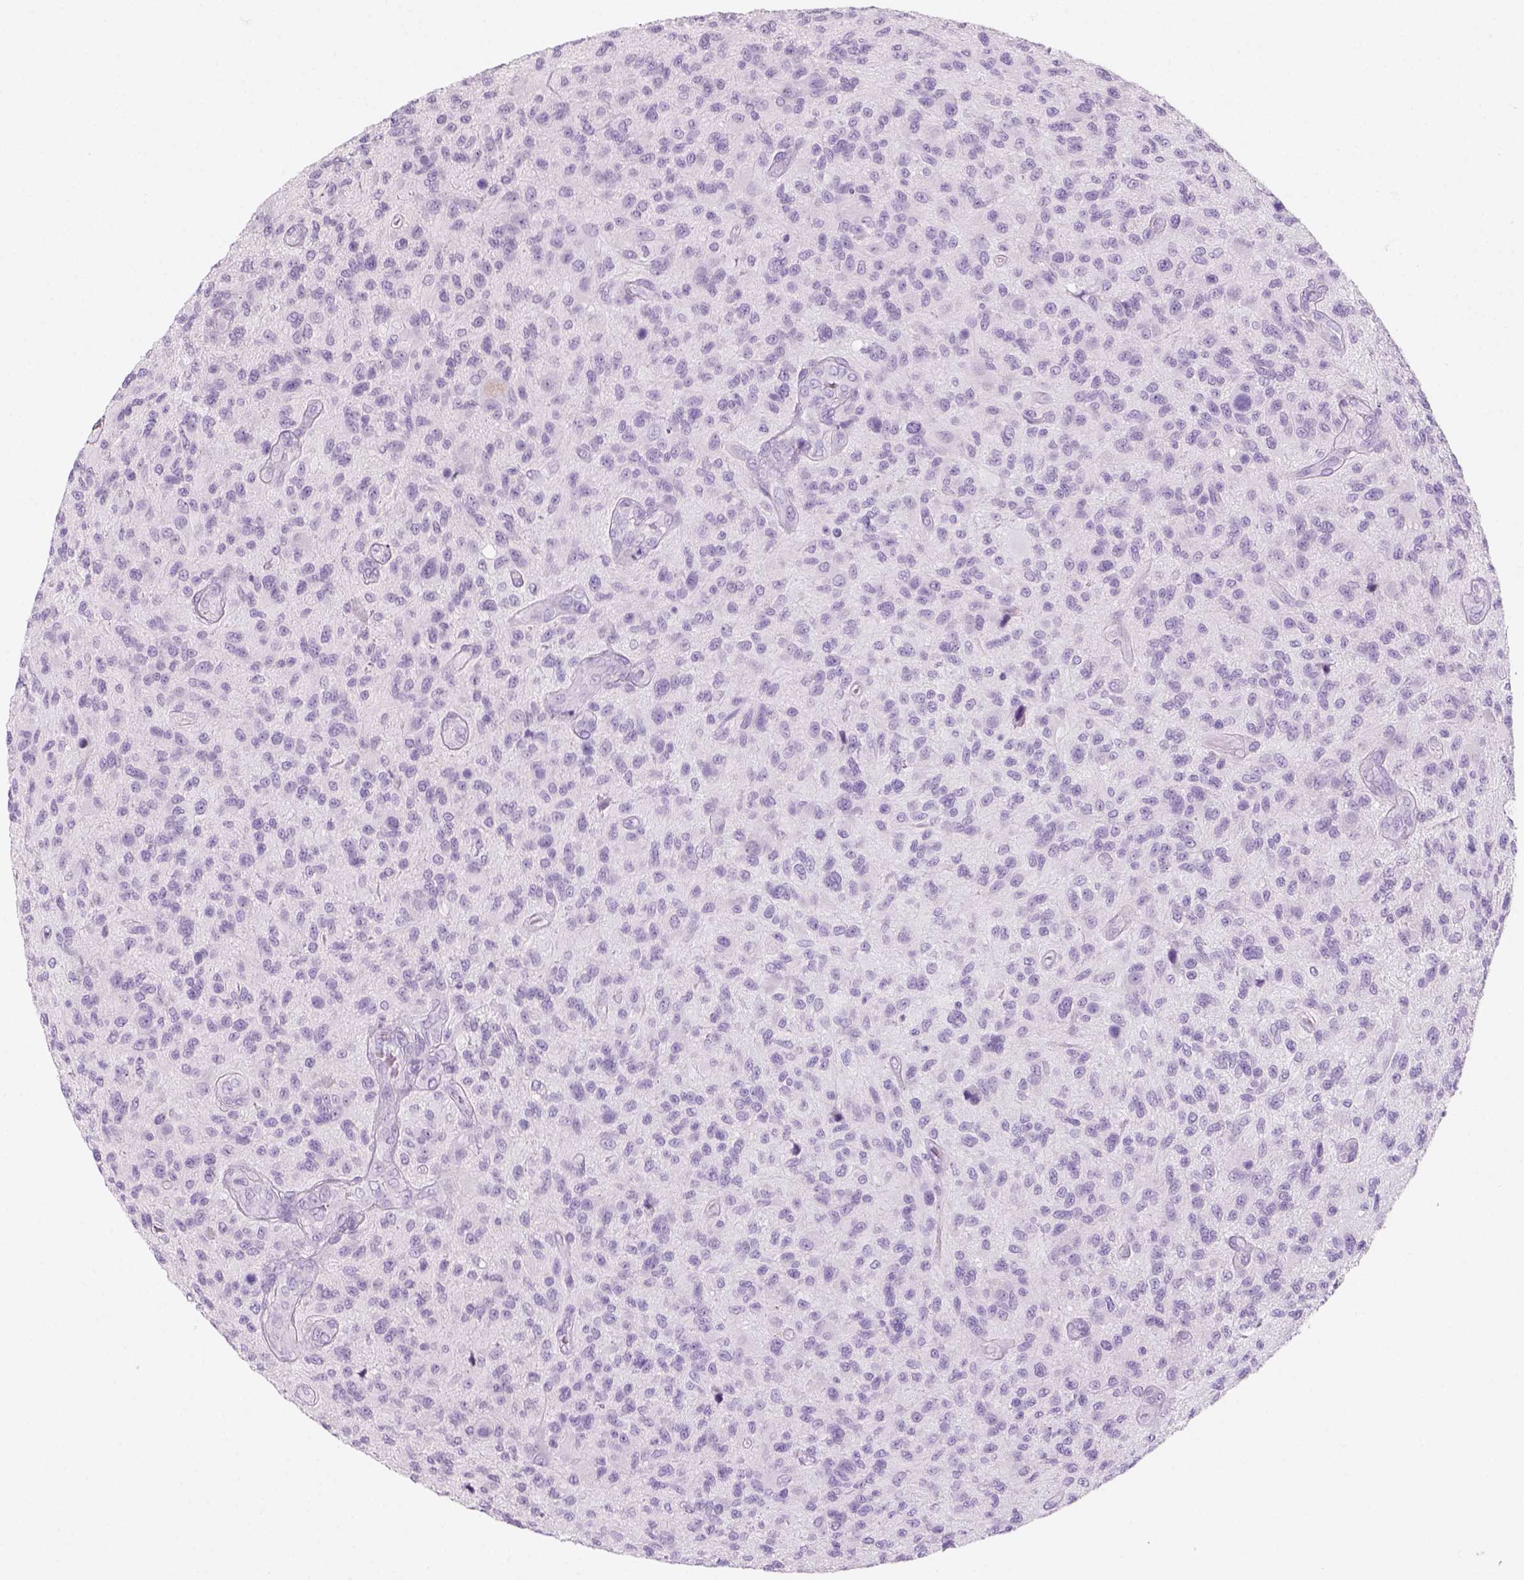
{"staining": {"intensity": "negative", "quantity": "none", "location": "none"}, "tissue": "glioma", "cell_type": "Tumor cells", "image_type": "cancer", "snomed": [{"axis": "morphology", "description": "Glioma, malignant, High grade"}, {"axis": "topography", "description": "Brain"}], "caption": "This micrograph is of malignant high-grade glioma stained with immunohistochemistry to label a protein in brown with the nuclei are counter-stained blue. There is no expression in tumor cells.", "gene": "KRTAP11-1", "patient": {"sex": "male", "age": 47}}